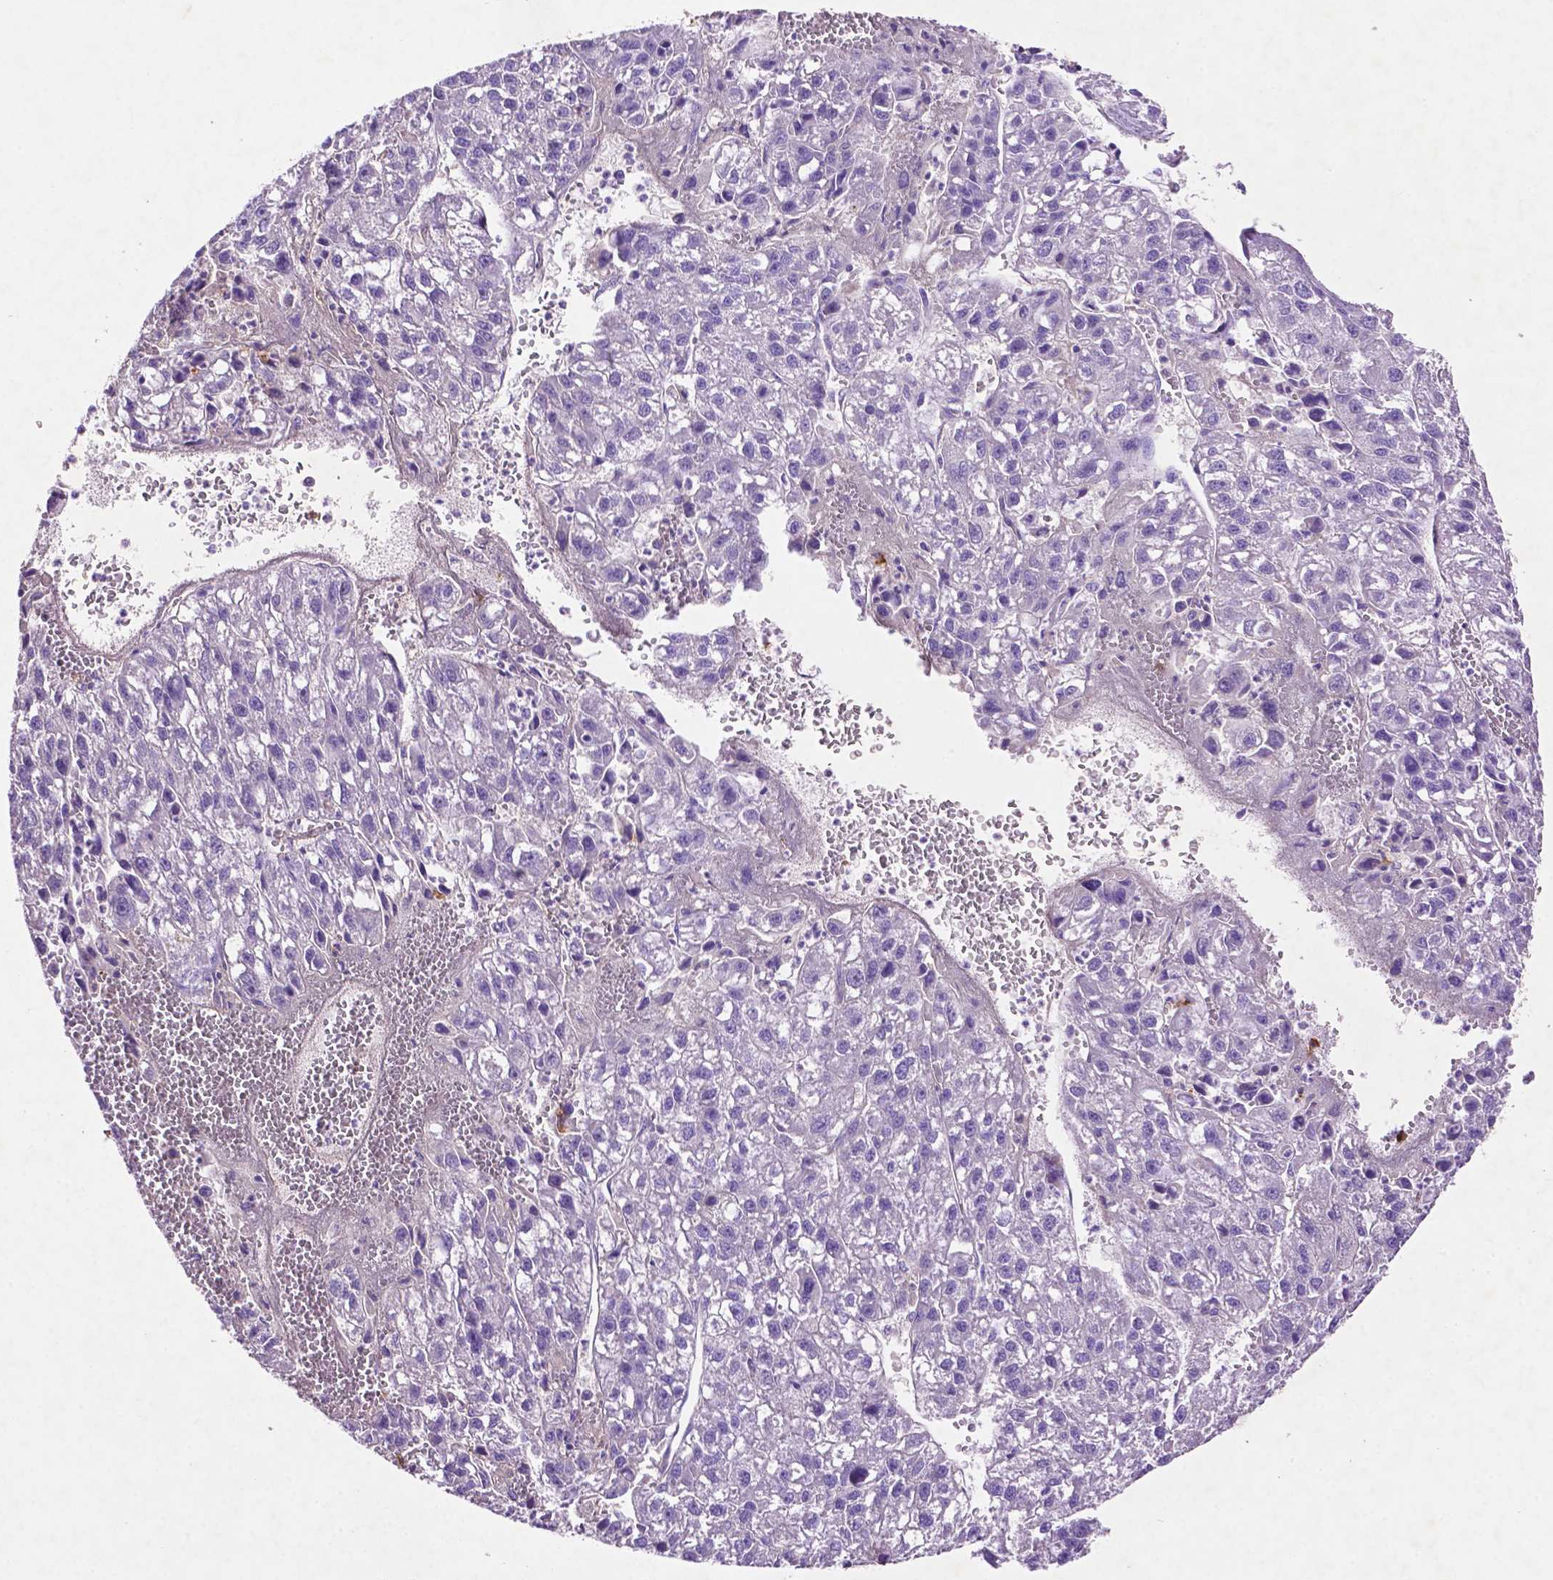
{"staining": {"intensity": "negative", "quantity": "none", "location": "none"}, "tissue": "liver cancer", "cell_type": "Tumor cells", "image_type": "cancer", "snomed": [{"axis": "morphology", "description": "Carcinoma, Hepatocellular, NOS"}, {"axis": "topography", "description": "Liver"}], "caption": "This is a histopathology image of IHC staining of hepatocellular carcinoma (liver), which shows no positivity in tumor cells.", "gene": "GDPD5", "patient": {"sex": "female", "age": 70}}